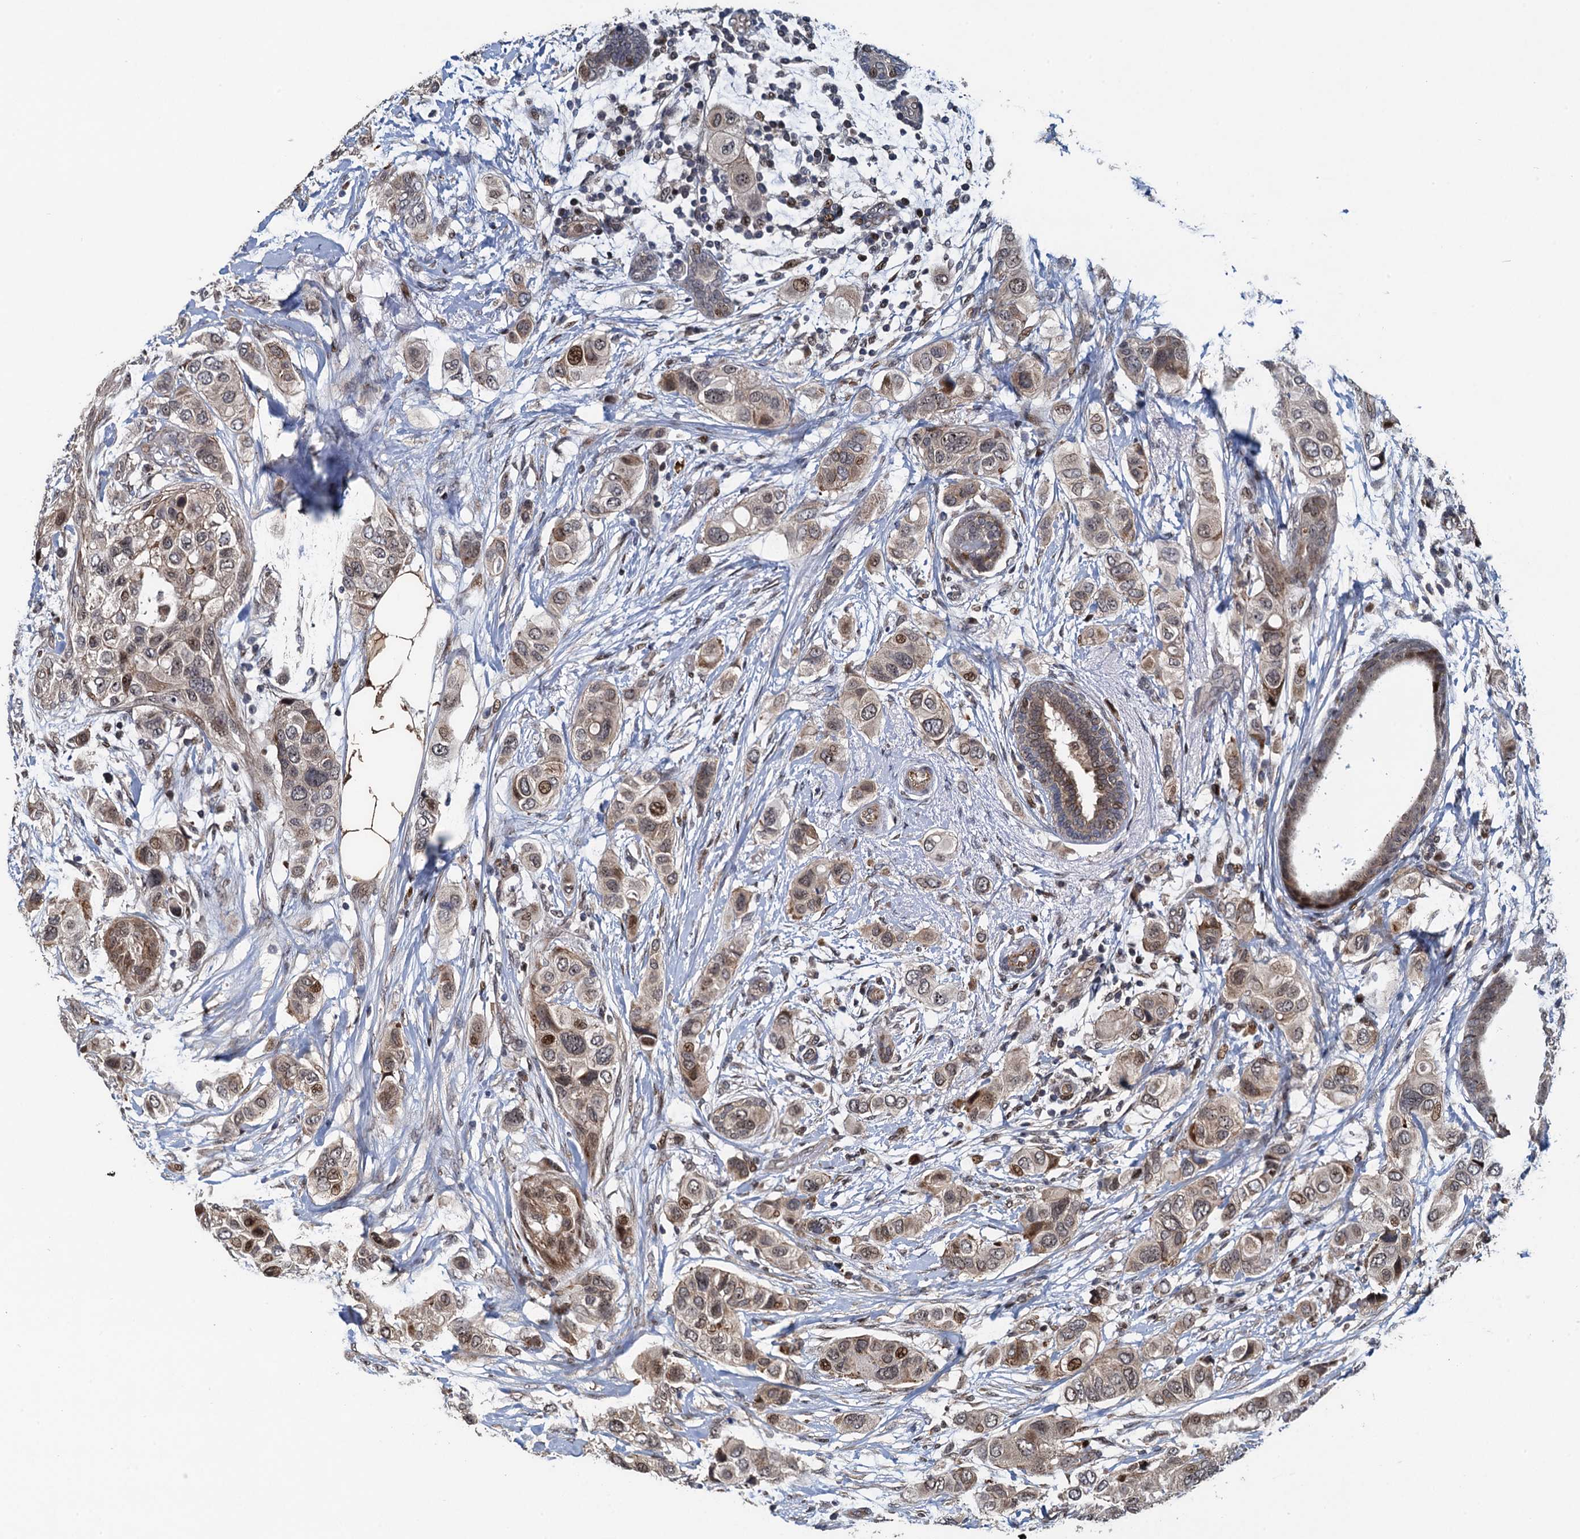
{"staining": {"intensity": "moderate", "quantity": "25%-75%", "location": "cytoplasmic/membranous"}, "tissue": "breast cancer", "cell_type": "Tumor cells", "image_type": "cancer", "snomed": [{"axis": "morphology", "description": "Lobular carcinoma"}, {"axis": "topography", "description": "Breast"}], "caption": "Breast lobular carcinoma stained with DAB (3,3'-diaminobenzidine) immunohistochemistry (IHC) reveals medium levels of moderate cytoplasmic/membranous expression in about 25%-75% of tumor cells.", "gene": "ATOSA", "patient": {"sex": "female", "age": 51}}